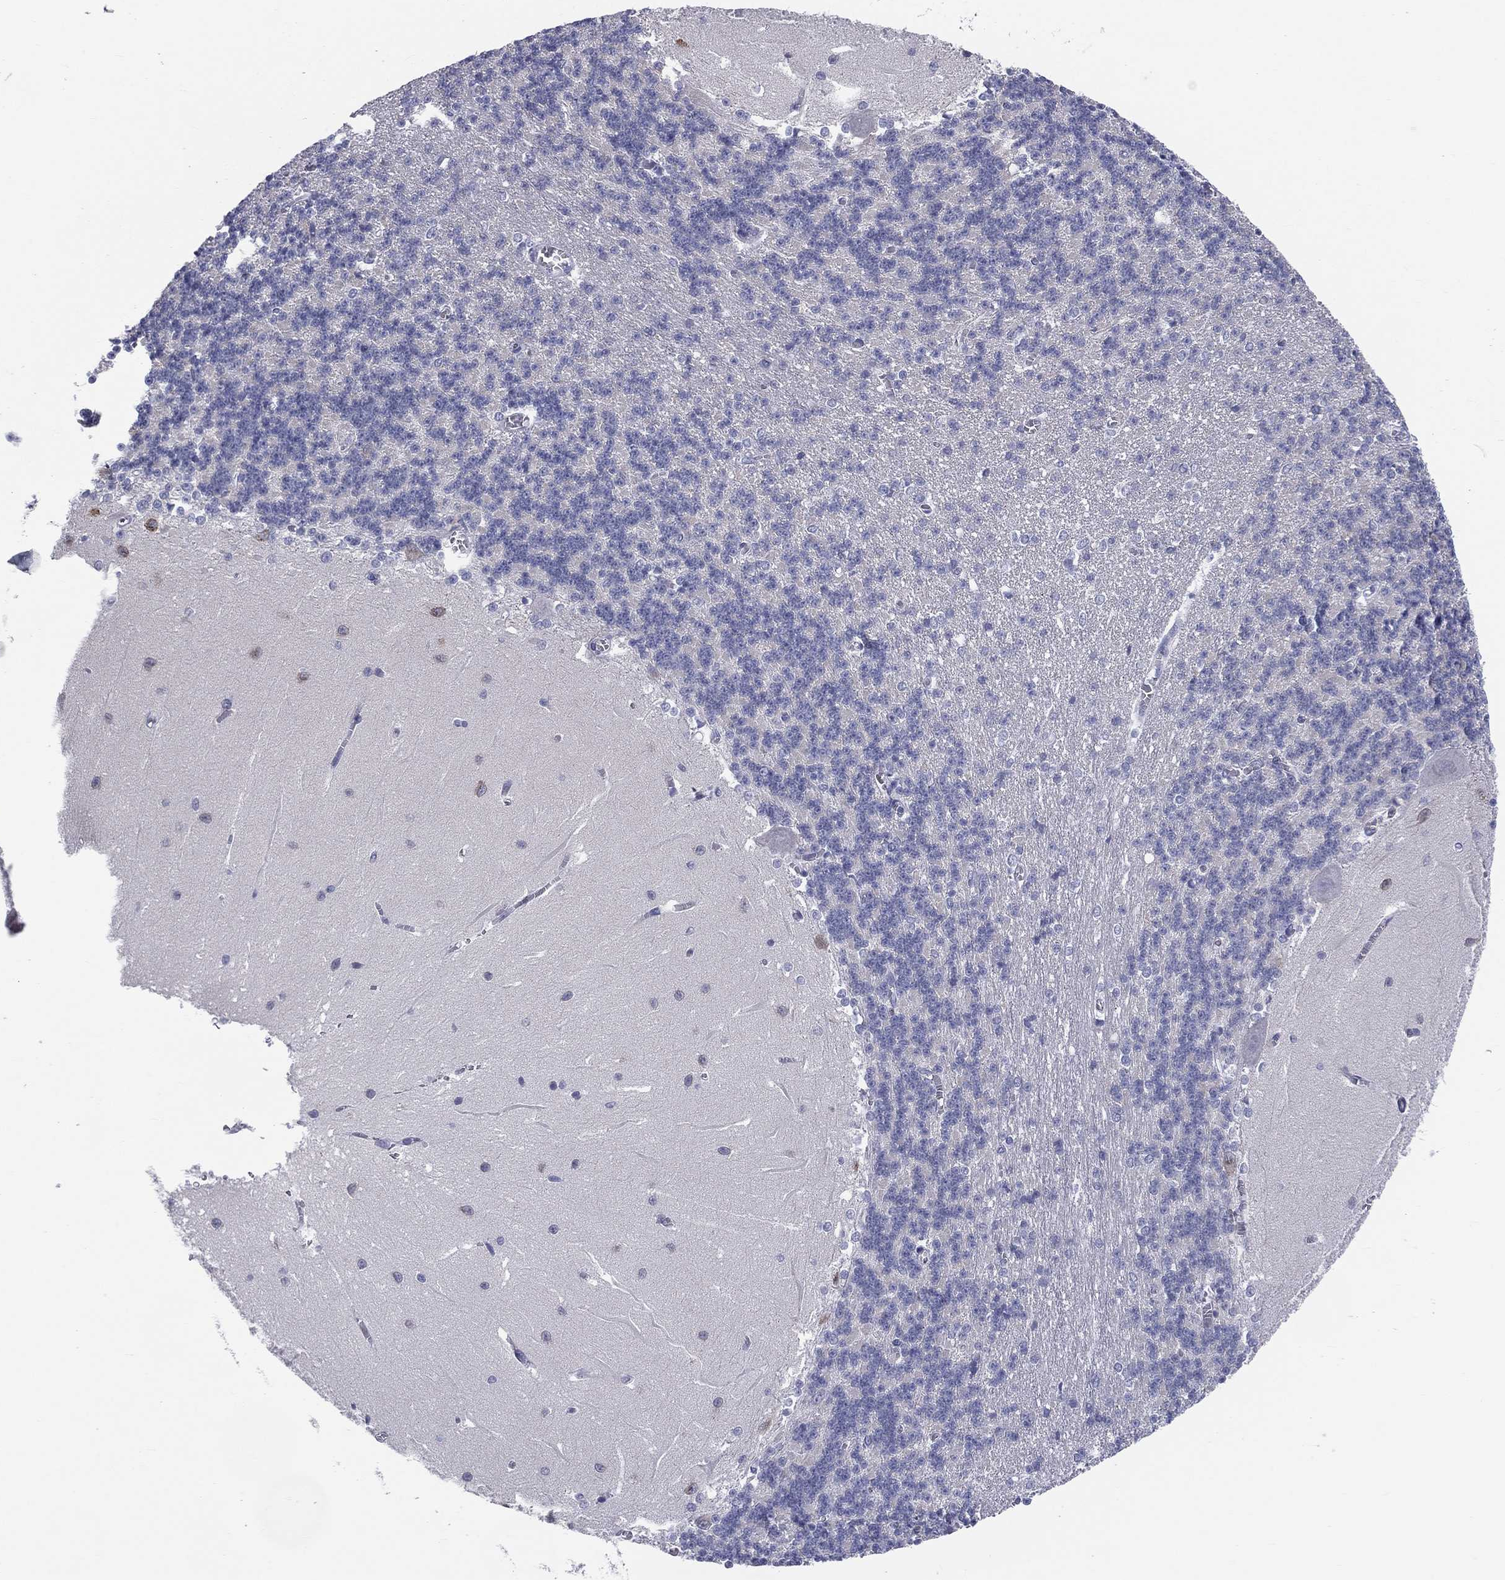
{"staining": {"intensity": "negative", "quantity": "none", "location": "none"}, "tissue": "cerebellum", "cell_type": "Cells in granular layer", "image_type": "normal", "snomed": [{"axis": "morphology", "description": "Normal tissue, NOS"}, {"axis": "topography", "description": "Cerebellum"}], "caption": "DAB (3,3'-diaminobenzidine) immunohistochemical staining of benign cerebellum exhibits no significant positivity in cells in granular layer.", "gene": "MLN", "patient": {"sex": "male", "age": 37}}